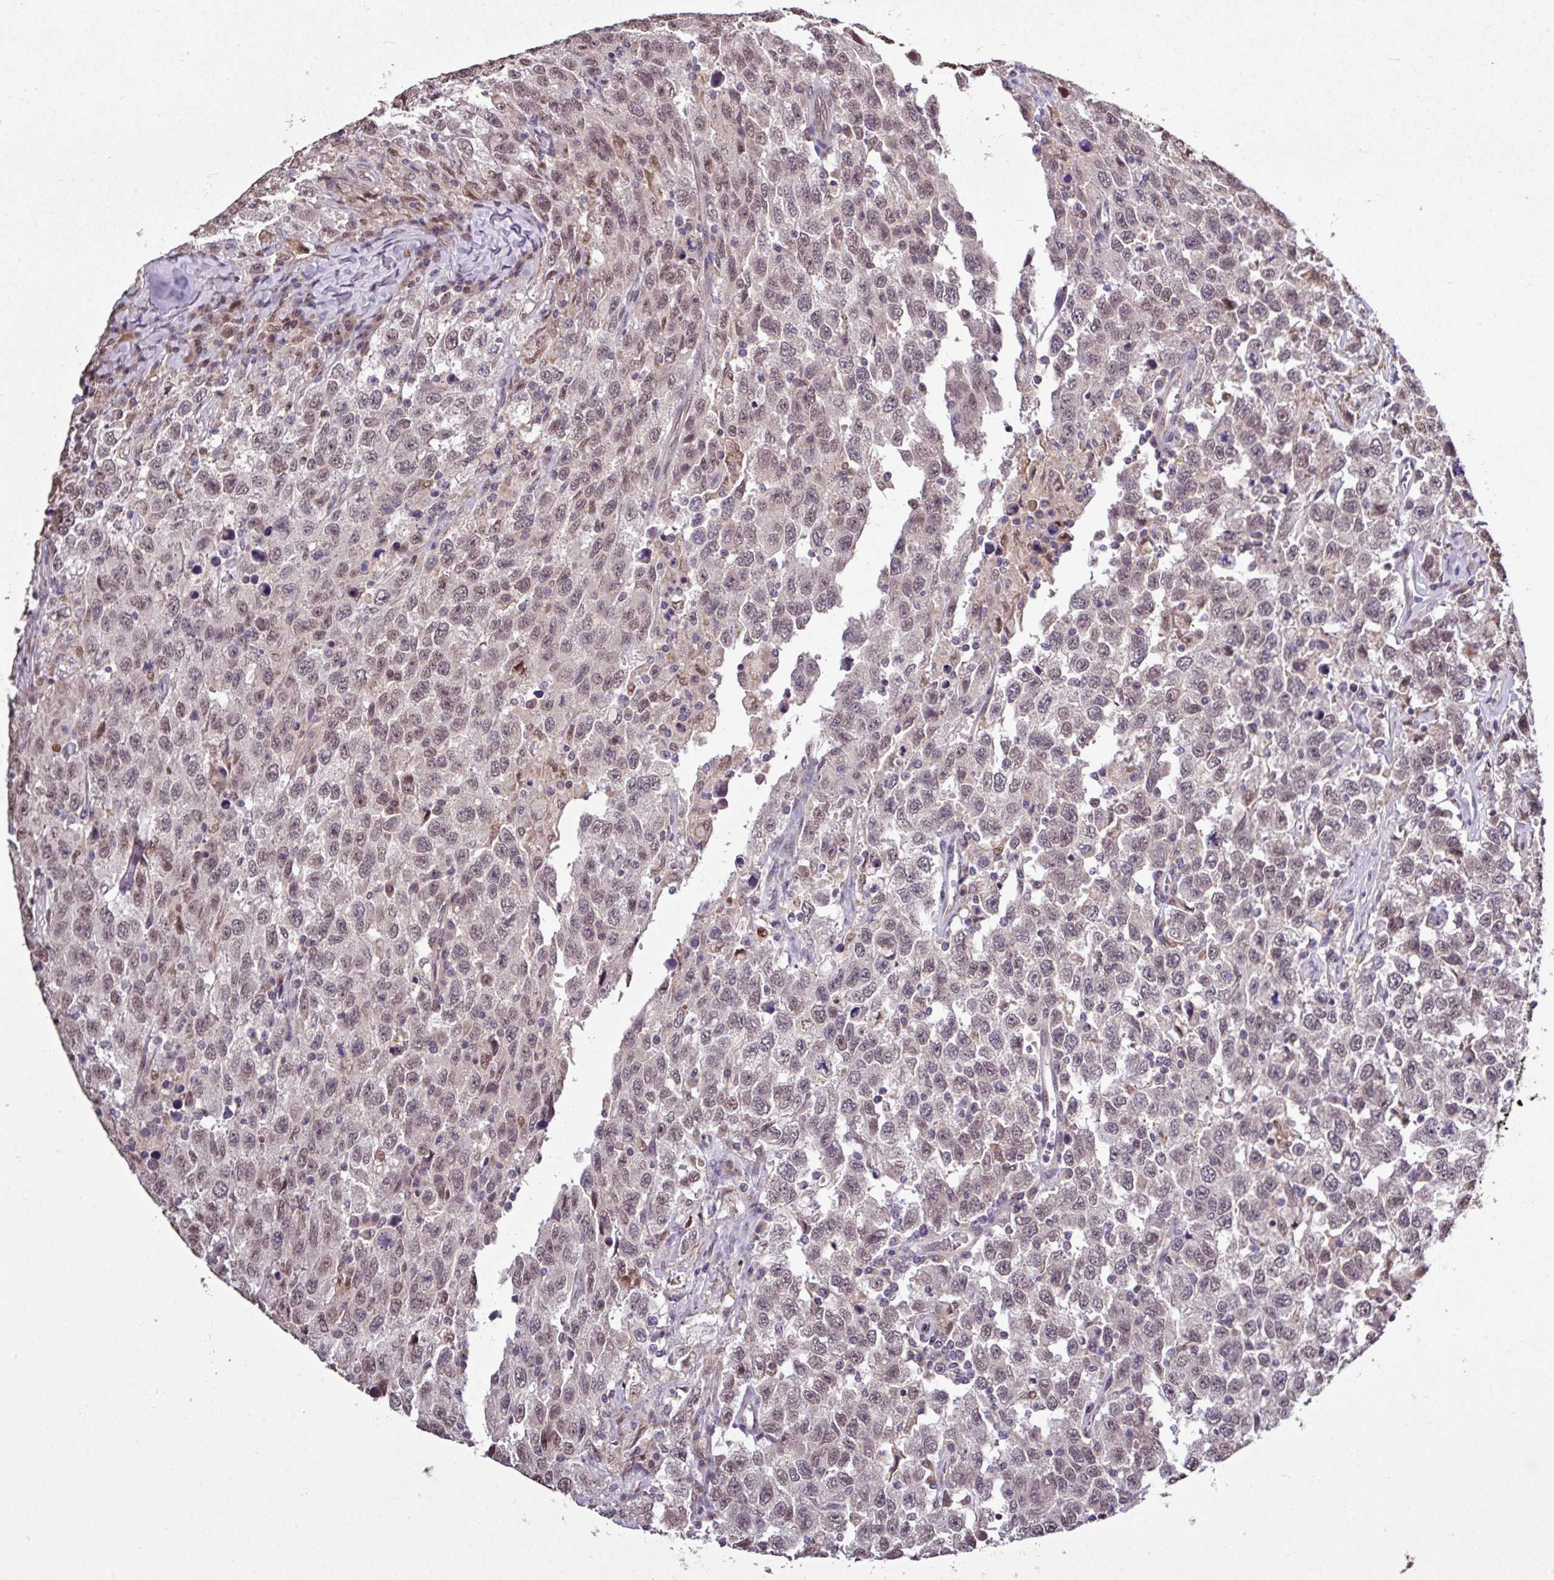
{"staining": {"intensity": "weak", "quantity": "25%-75%", "location": "nuclear"}, "tissue": "testis cancer", "cell_type": "Tumor cells", "image_type": "cancer", "snomed": [{"axis": "morphology", "description": "Seminoma, NOS"}, {"axis": "topography", "description": "Testis"}], "caption": "A brown stain shows weak nuclear staining of a protein in testis cancer tumor cells.", "gene": "SKIC2", "patient": {"sex": "male", "age": 65}}